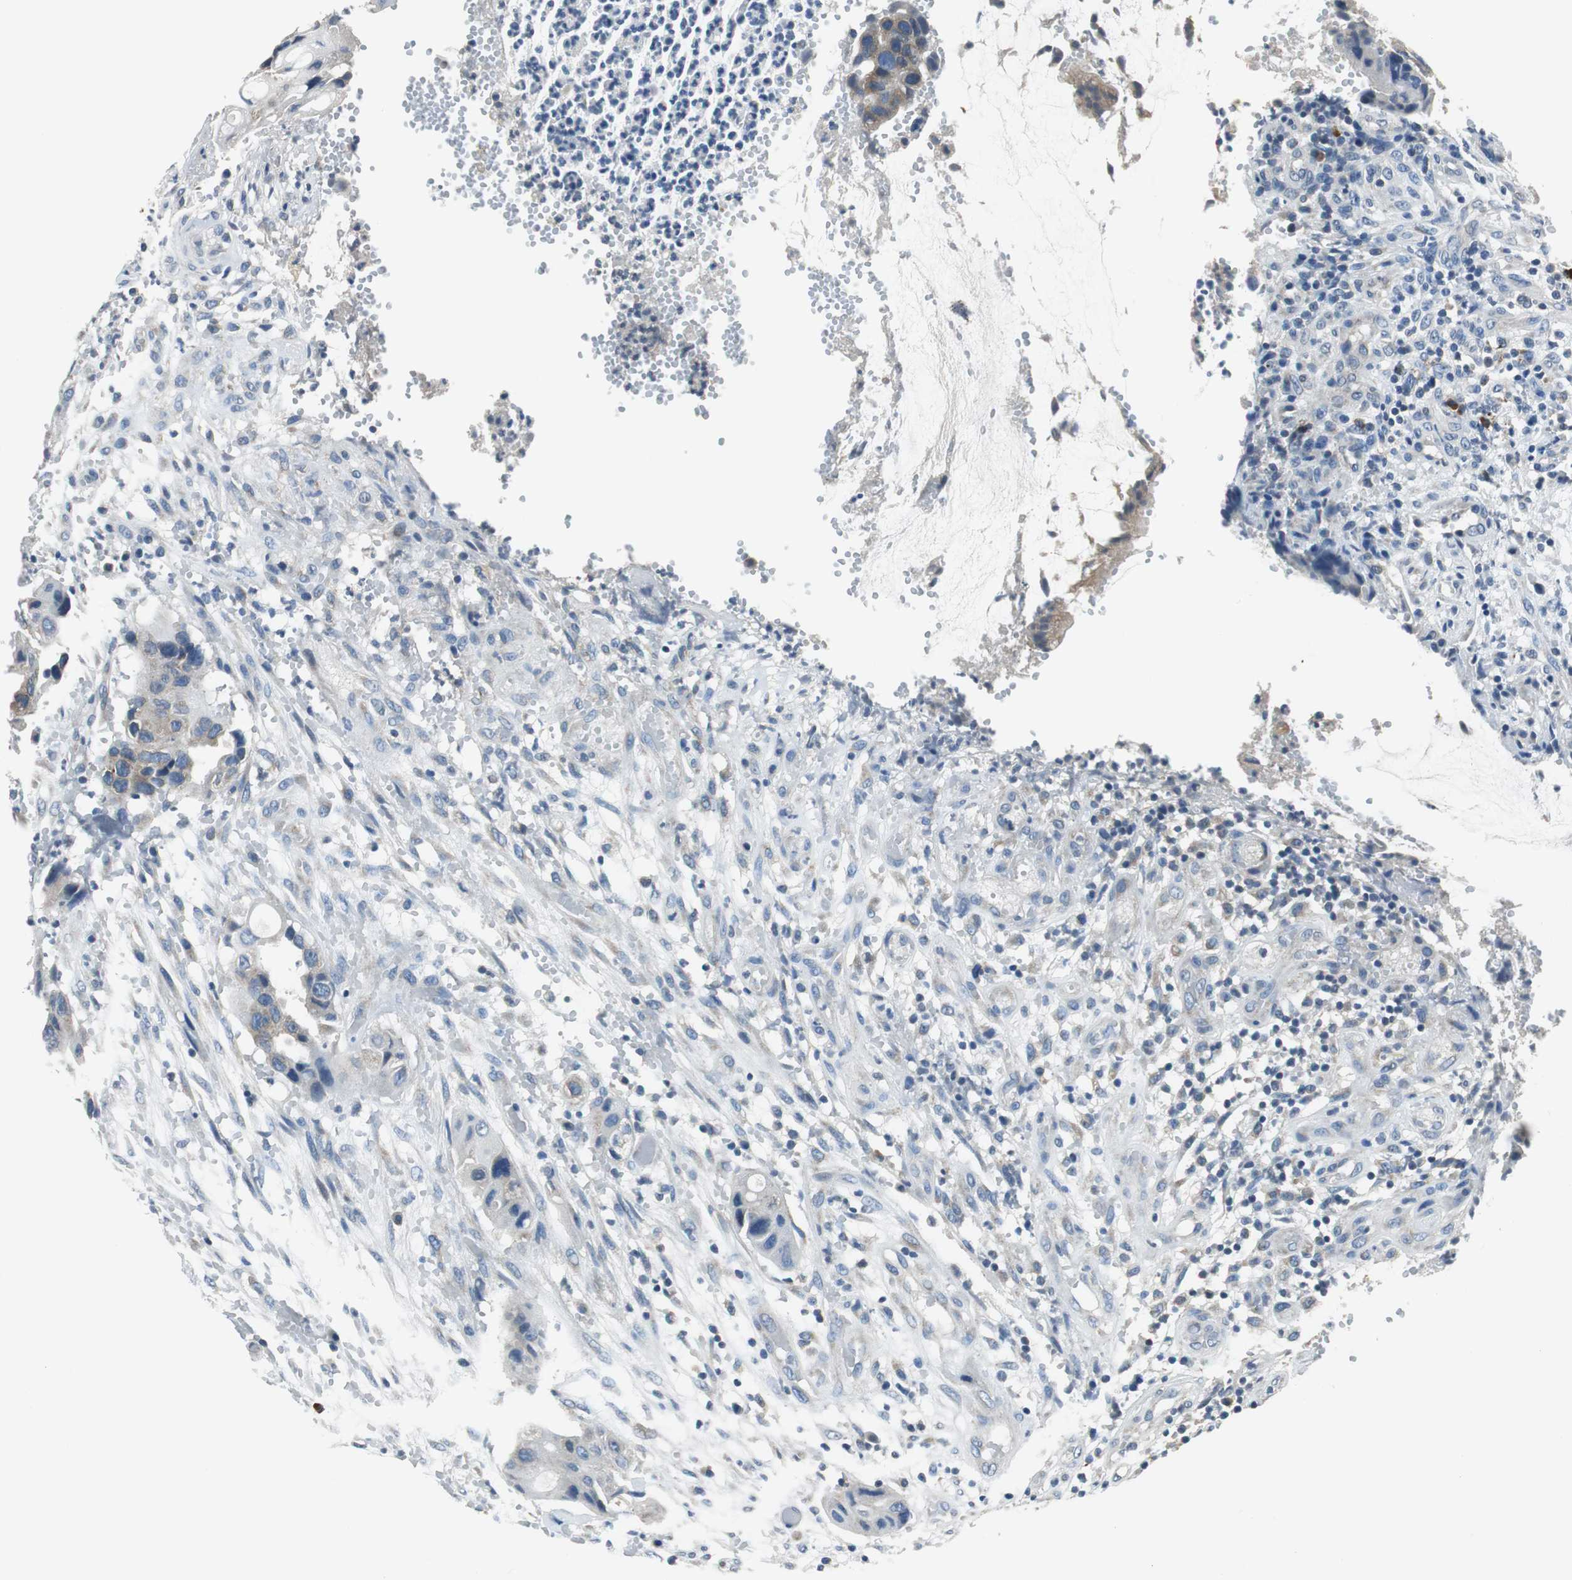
{"staining": {"intensity": "weak", "quantity": "<25%", "location": "cytoplasmic/membranous"}, "tissue": "colorectal cancer", "cell_type": "Tumor cells", "image_type": "cancer", "snomed": [{"axis": "morphology", "description": "Adenocarcinoma, NOS"}, {"axis": "topography", "description": "Colon"}], "caption": "Colorectal cancer (adenocarcinoma) was stained to show a protein in brown. There is no significant staining in tumor cells.", "gene": "MTIF2", "patient": {"sex": "female", "age": 57}}